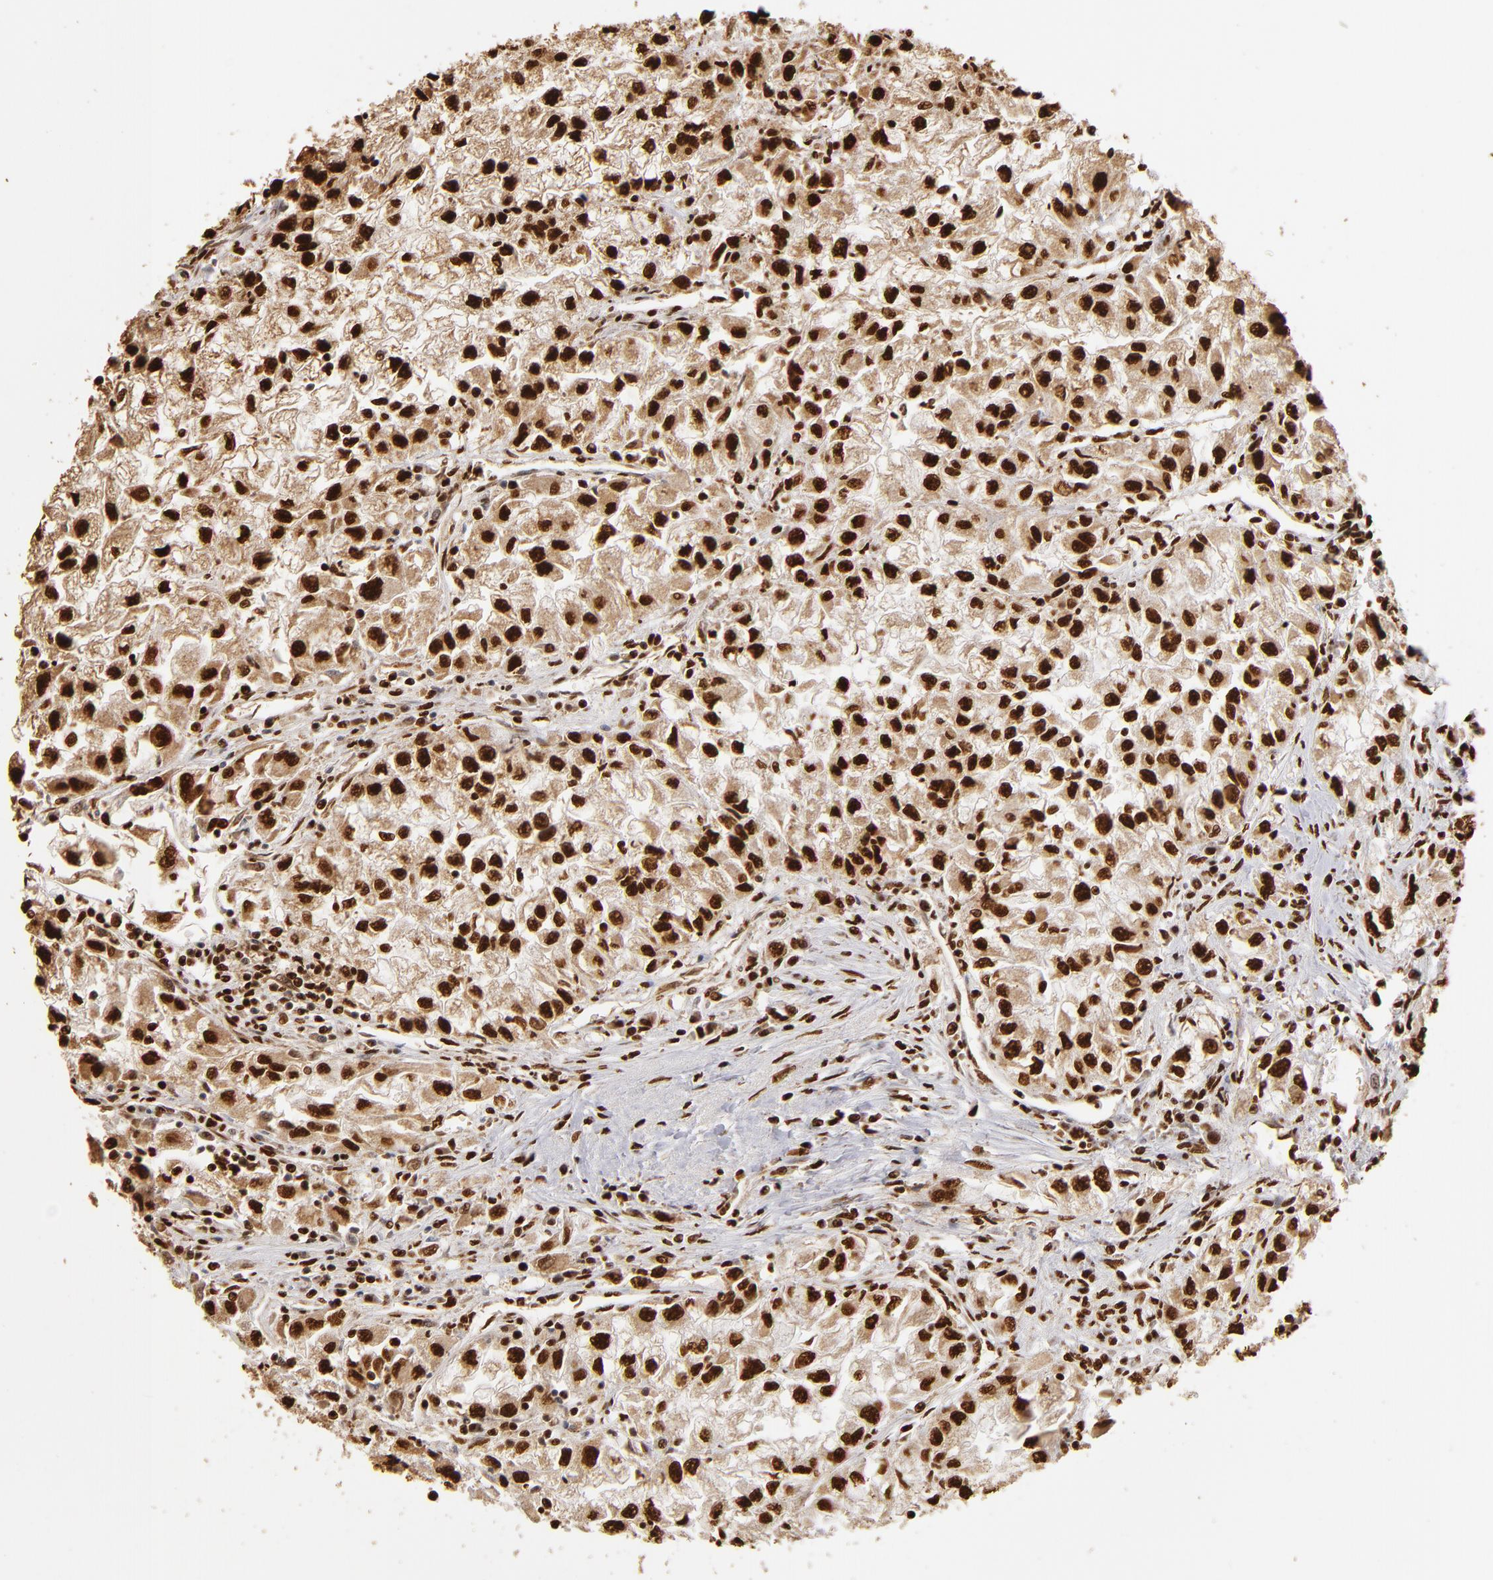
{"staining": {"intensity": "strong", "quantity": ">75%", "location": "nuclear"}, "tissue": "renal cancer", "cell_type": "Tumor cells", "image_type": "cancer", "snomed": [{"axis": "morphology", "description": "Adenocarcinoma, NOS"}, {"axis": "topography", "description": "Kidney"}], "caption": "Tumor cells show strong nuclear staining in approximately >75% of cells in renal cancer (adenocarcinoma).", "gene": "ILF3", "patient": {"sex": "male", "age": 59}}